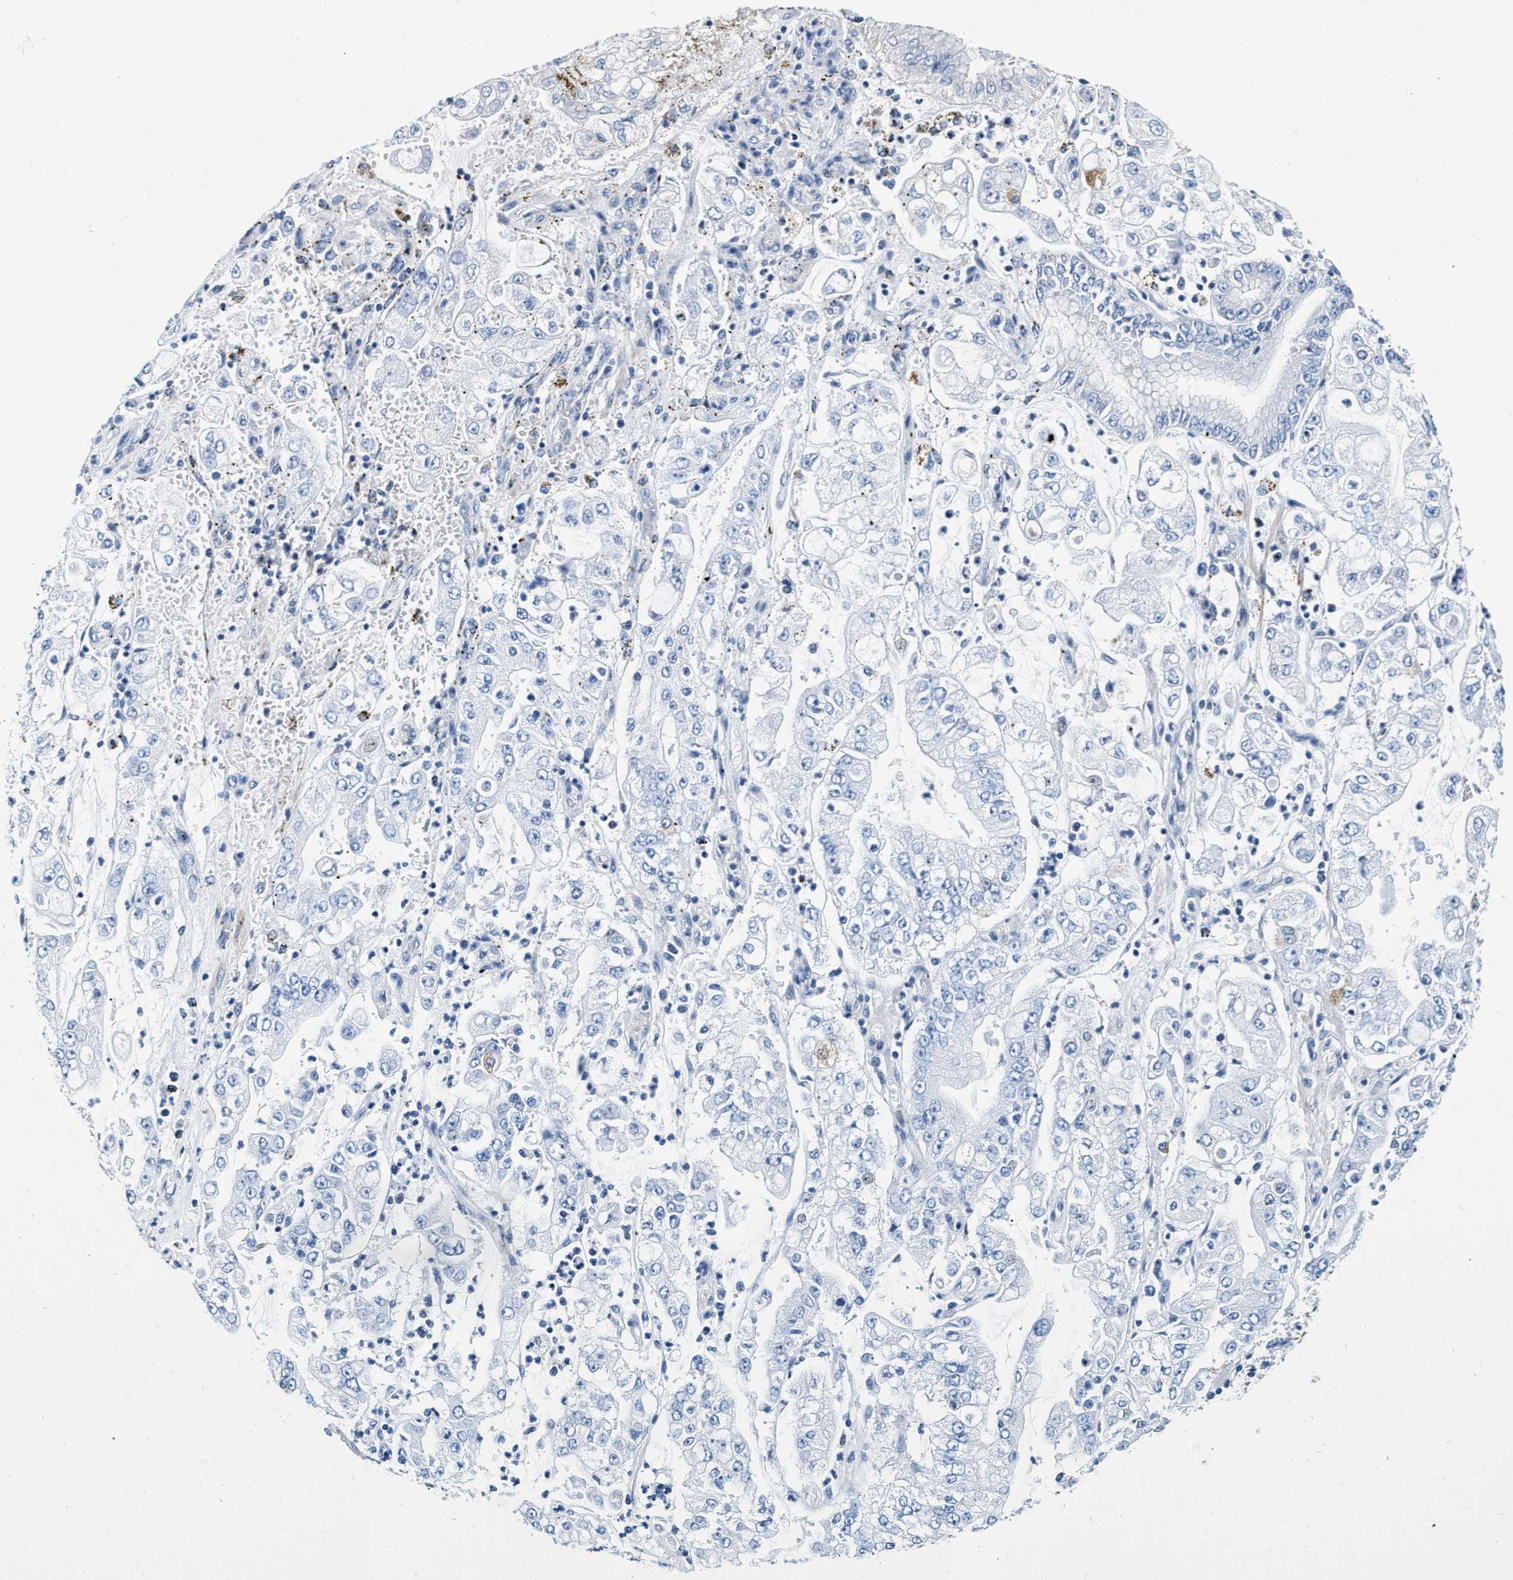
{"staining": {"intensity": "negative", "quantity": "none", "location": "none"}, "tissue": "stomach cancer", "cell_type": "Tumor cells", "image_type": "cancer", "snomed": [{"axis": "morphology", "description": "Adenocarcinoma, NOS"}, {"axis": "topography", "description": "Stomach"}], "caption": "Stomach cancer was stained to show a protein in brown. There is no significant expression in tumor cells. (Immunohistochemistry, brightfield microscopy, high magnification).", "gene": "EIF2AK2", "patient": {"sex": "male", "age": 76}}